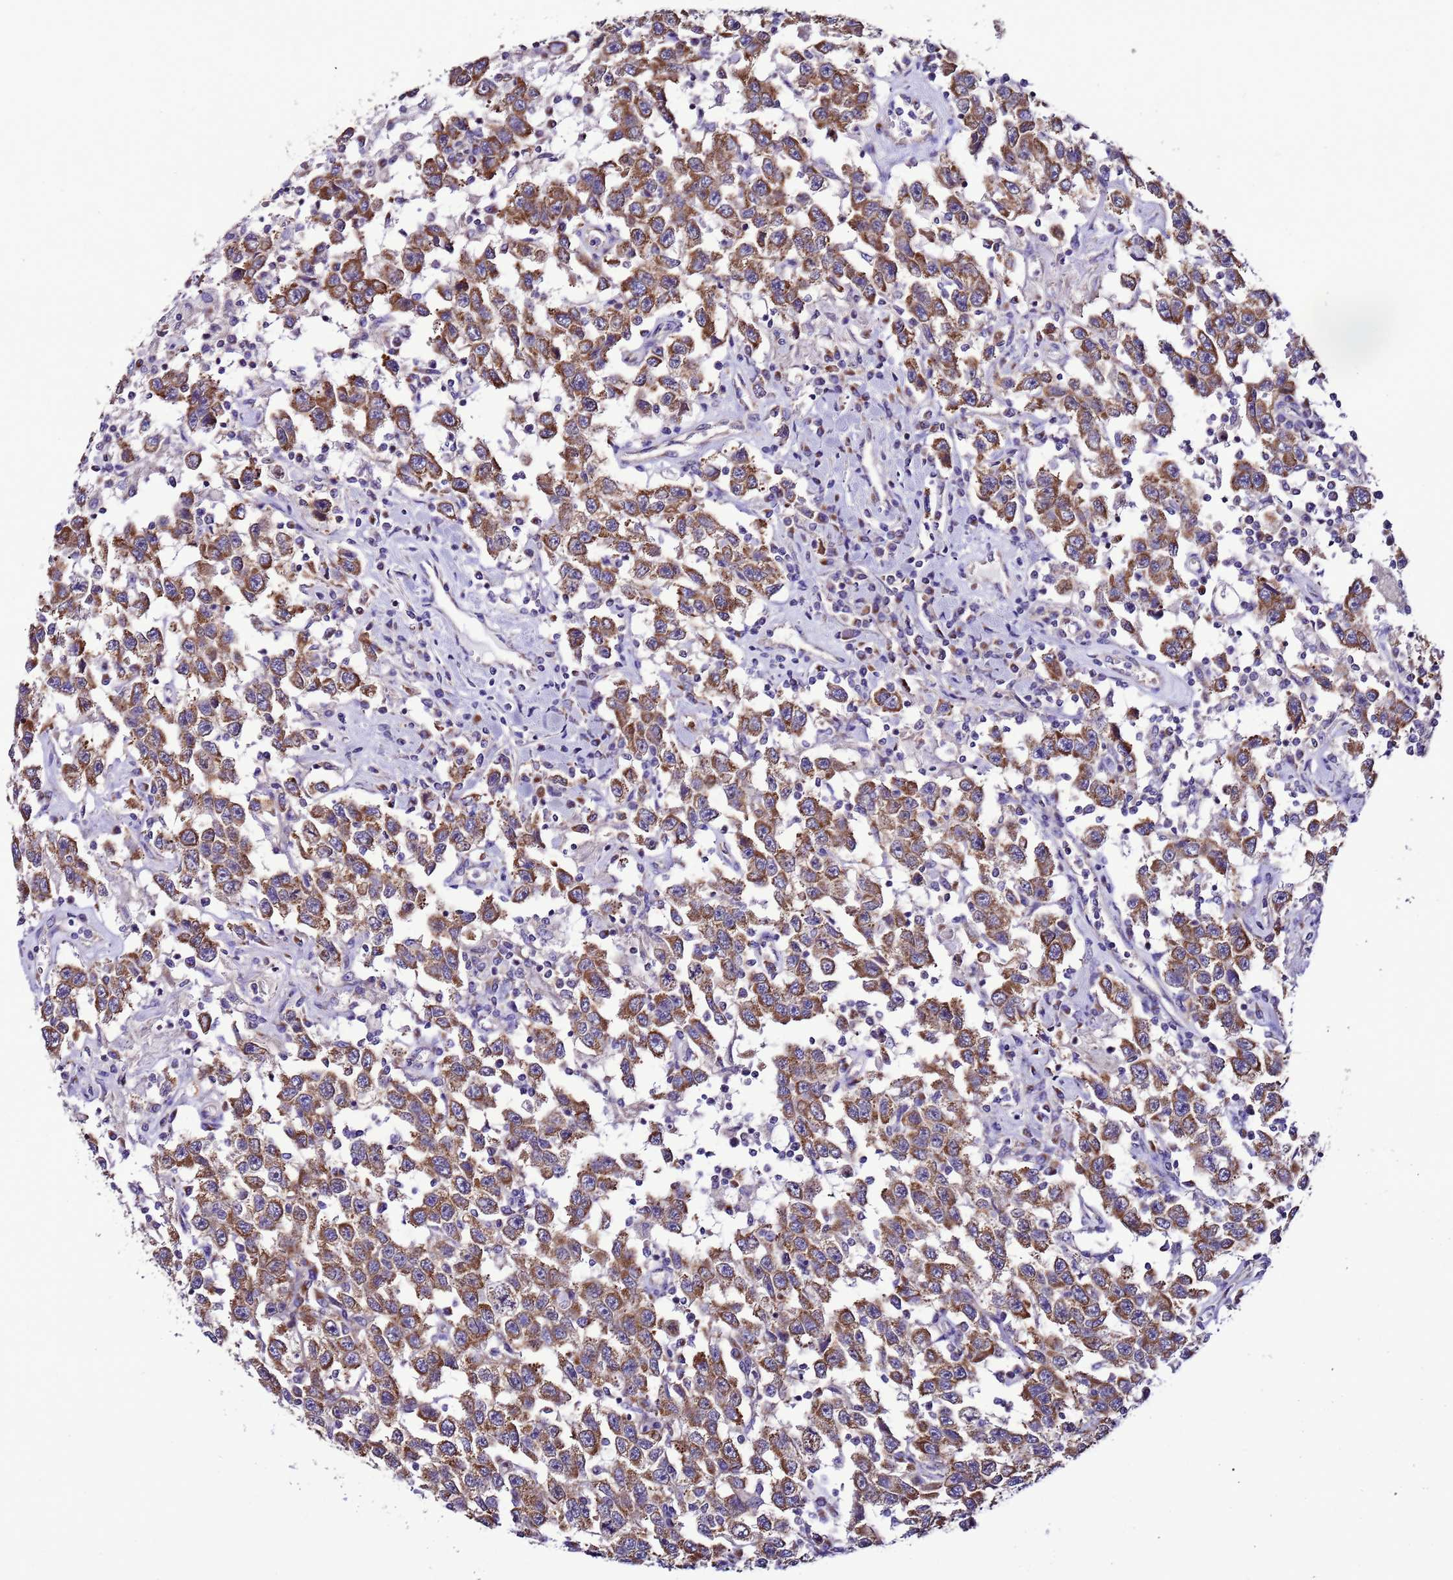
{"staining": {"intensity": "moderate", "quantity": ">75%", "location": "cytoplasmic/membranous"}, "tissue": "testis cancer", "cell_type": "Tumor cells", "image_type": "cancer", "snomed": [{"axis": "morphology", "description": "Seminoma, NOS"}, {"axis": "topography", "description": "Testis"}], "caption": "Immunohistochemical staining of human testis cancer exhibits moderate cytoplasmic/membranous protein expression in about >75% of tumor cells. The staining was performed using DAB (3,3'-diaminobenzidine) to visualize the protein expression in brown, while the nuclei were stained in blue with hematoxylin (Magnification: 20x).", "gene": "AHI1", "patient": {"sex": "male", "age": 41}}